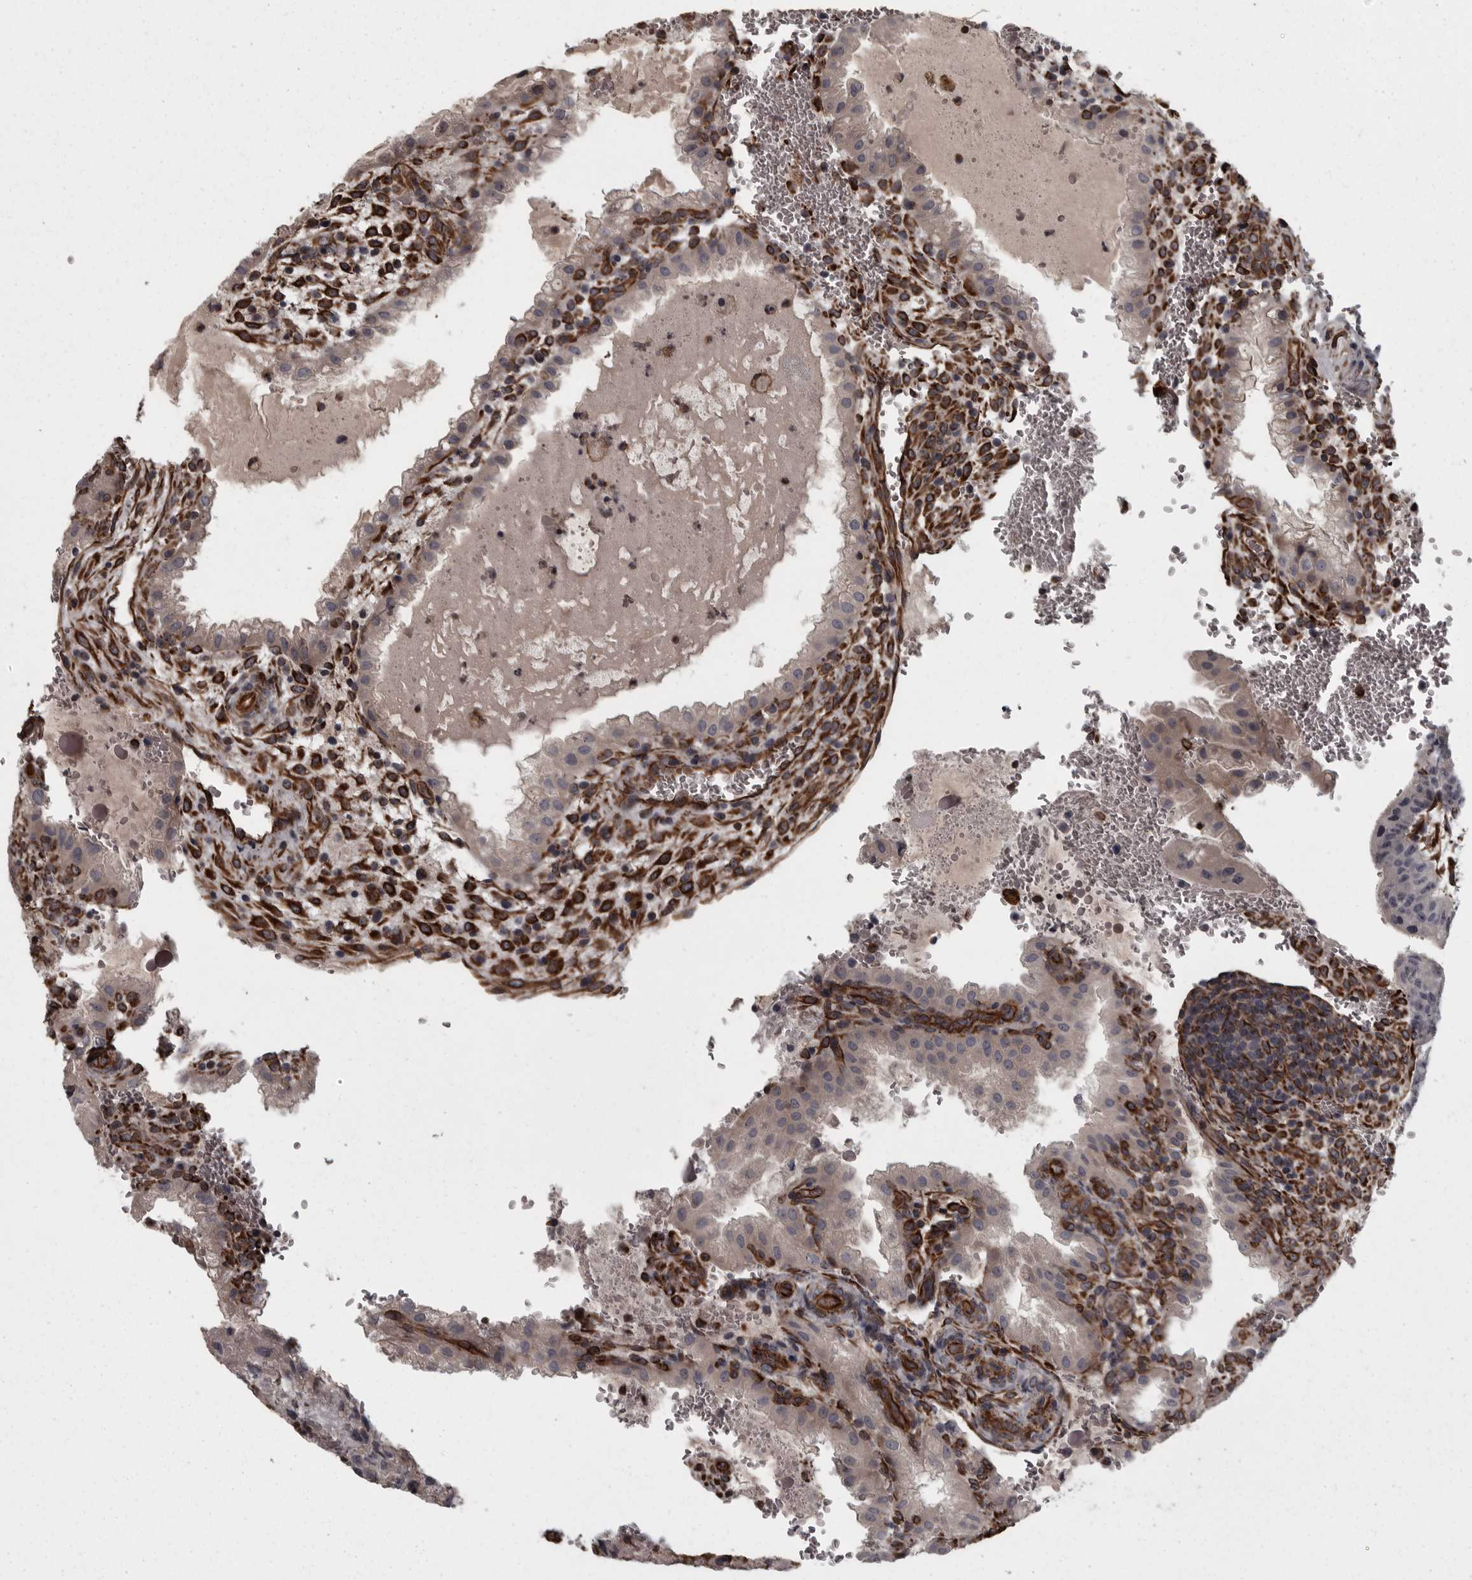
{"staining": {"intensity": "strong", "quantity": ">75%", "location": "cytoplasmic/membranous"}, "tissue": "placenta", "cell_type": "Decidual cells", "image_type": "normal", "snomed": [{"axis": "morphology", "description": "Normal tissue, NOS"}, {"axis": "topography", "description": "Placenta"}], "caption": "A brown stain labels strong cytoplasmic/membranous positivity of a protein in decidual cells of normal human placenta.", "gene": "FAAP100", "patient": {"sex": "female", "age": 35}}